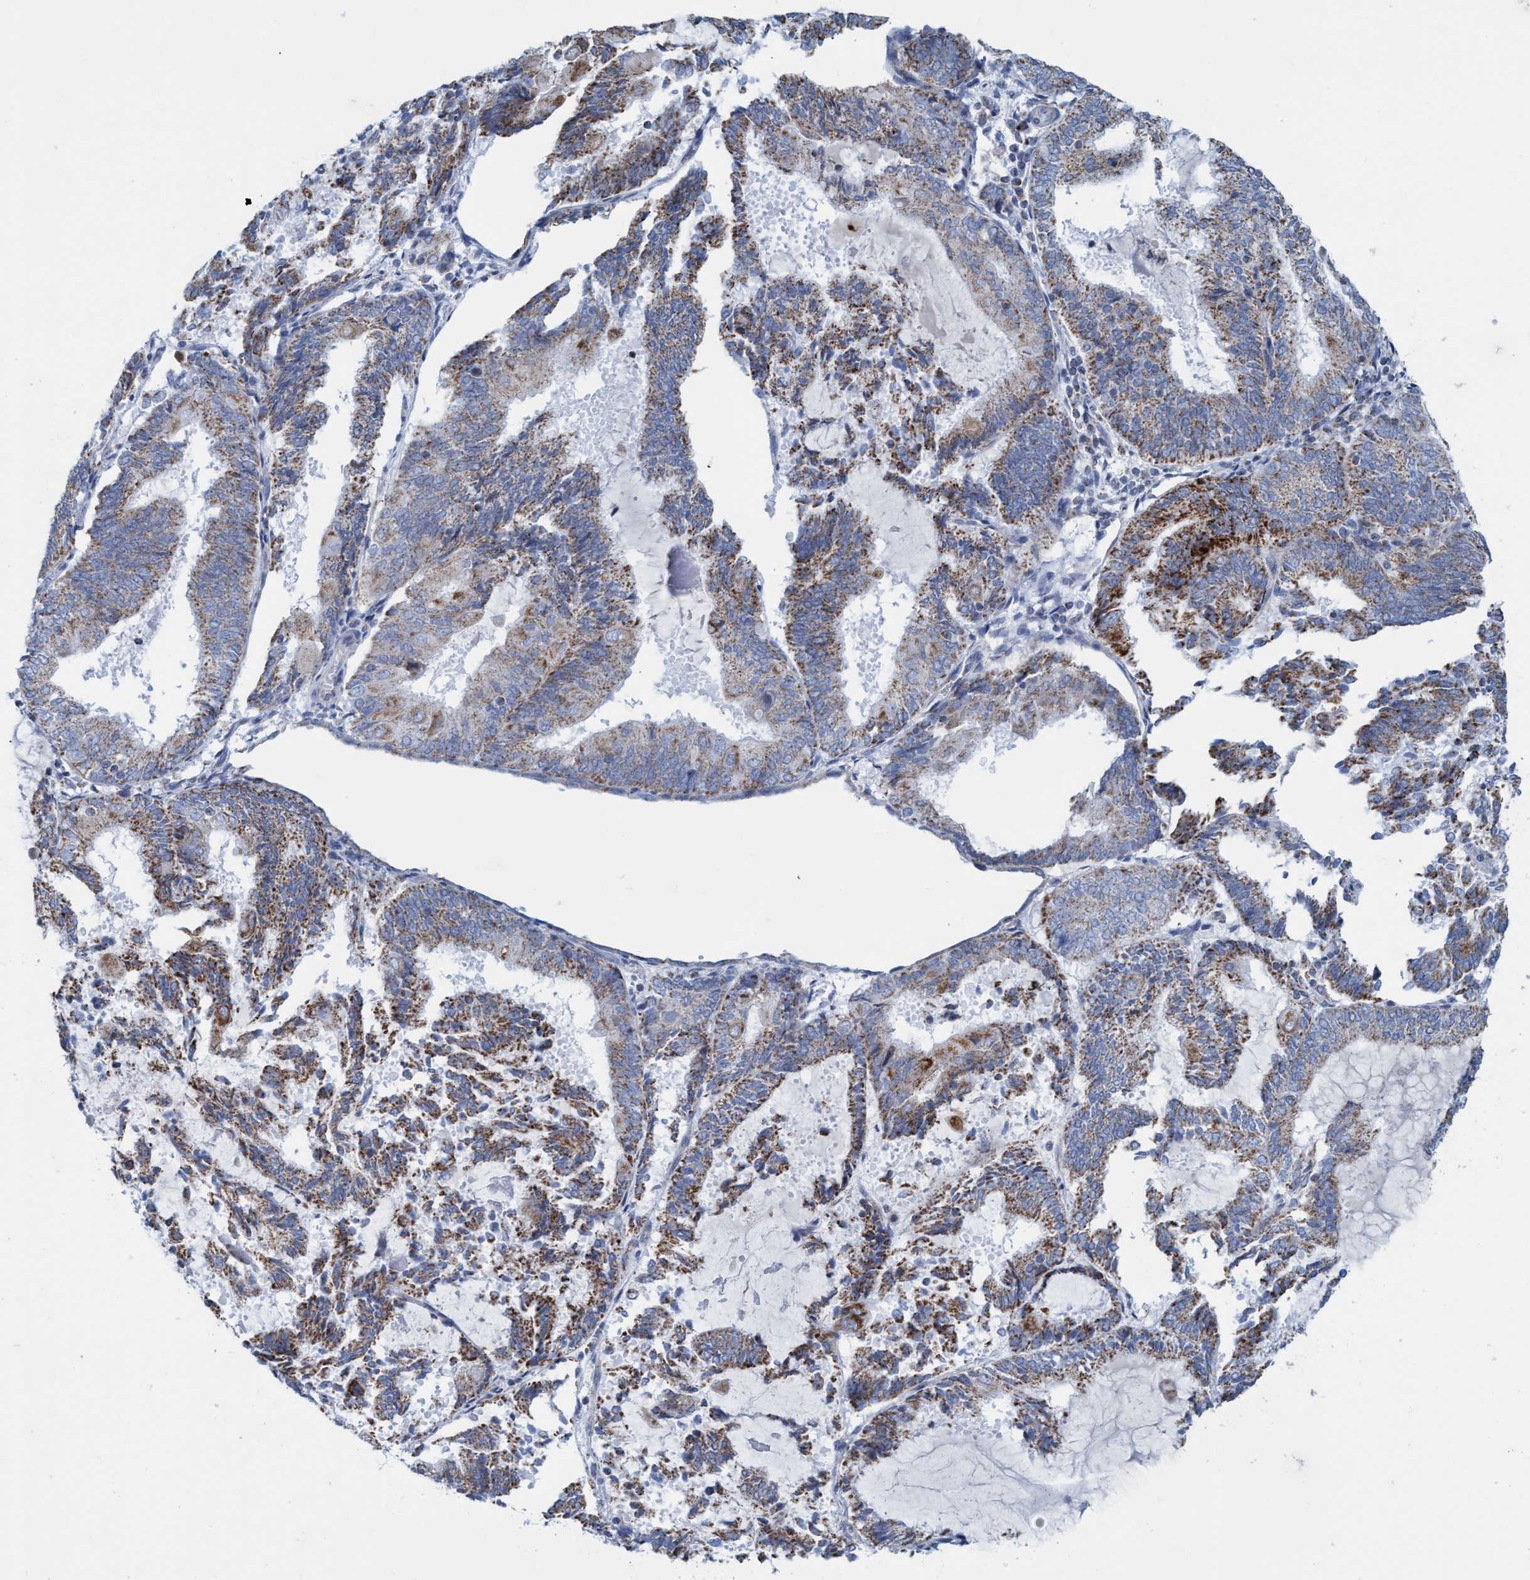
{"staining": {"intensity": "moderate", "quantity": ">75%", "location": "cytoplasmic/membranous"}, "tissue": "endometrial cancer", "cell_type": "Tumor cells", "image_type": "cancer", "snomed": [{"axis": "morphology", "description": "Adenocarcinoma, NOS"}, {"axis": "topography", "description": "Endometrium"}], "caption": "An image of human endometrial cancer stained for a protein displays moderate cytoplasmic/membranous brown staining in tumor cells. (Brightfield microscopy of DAB IHC at high magnification).", "gene": "GGA3", "patient": {"sex": "female", "age": 81}}